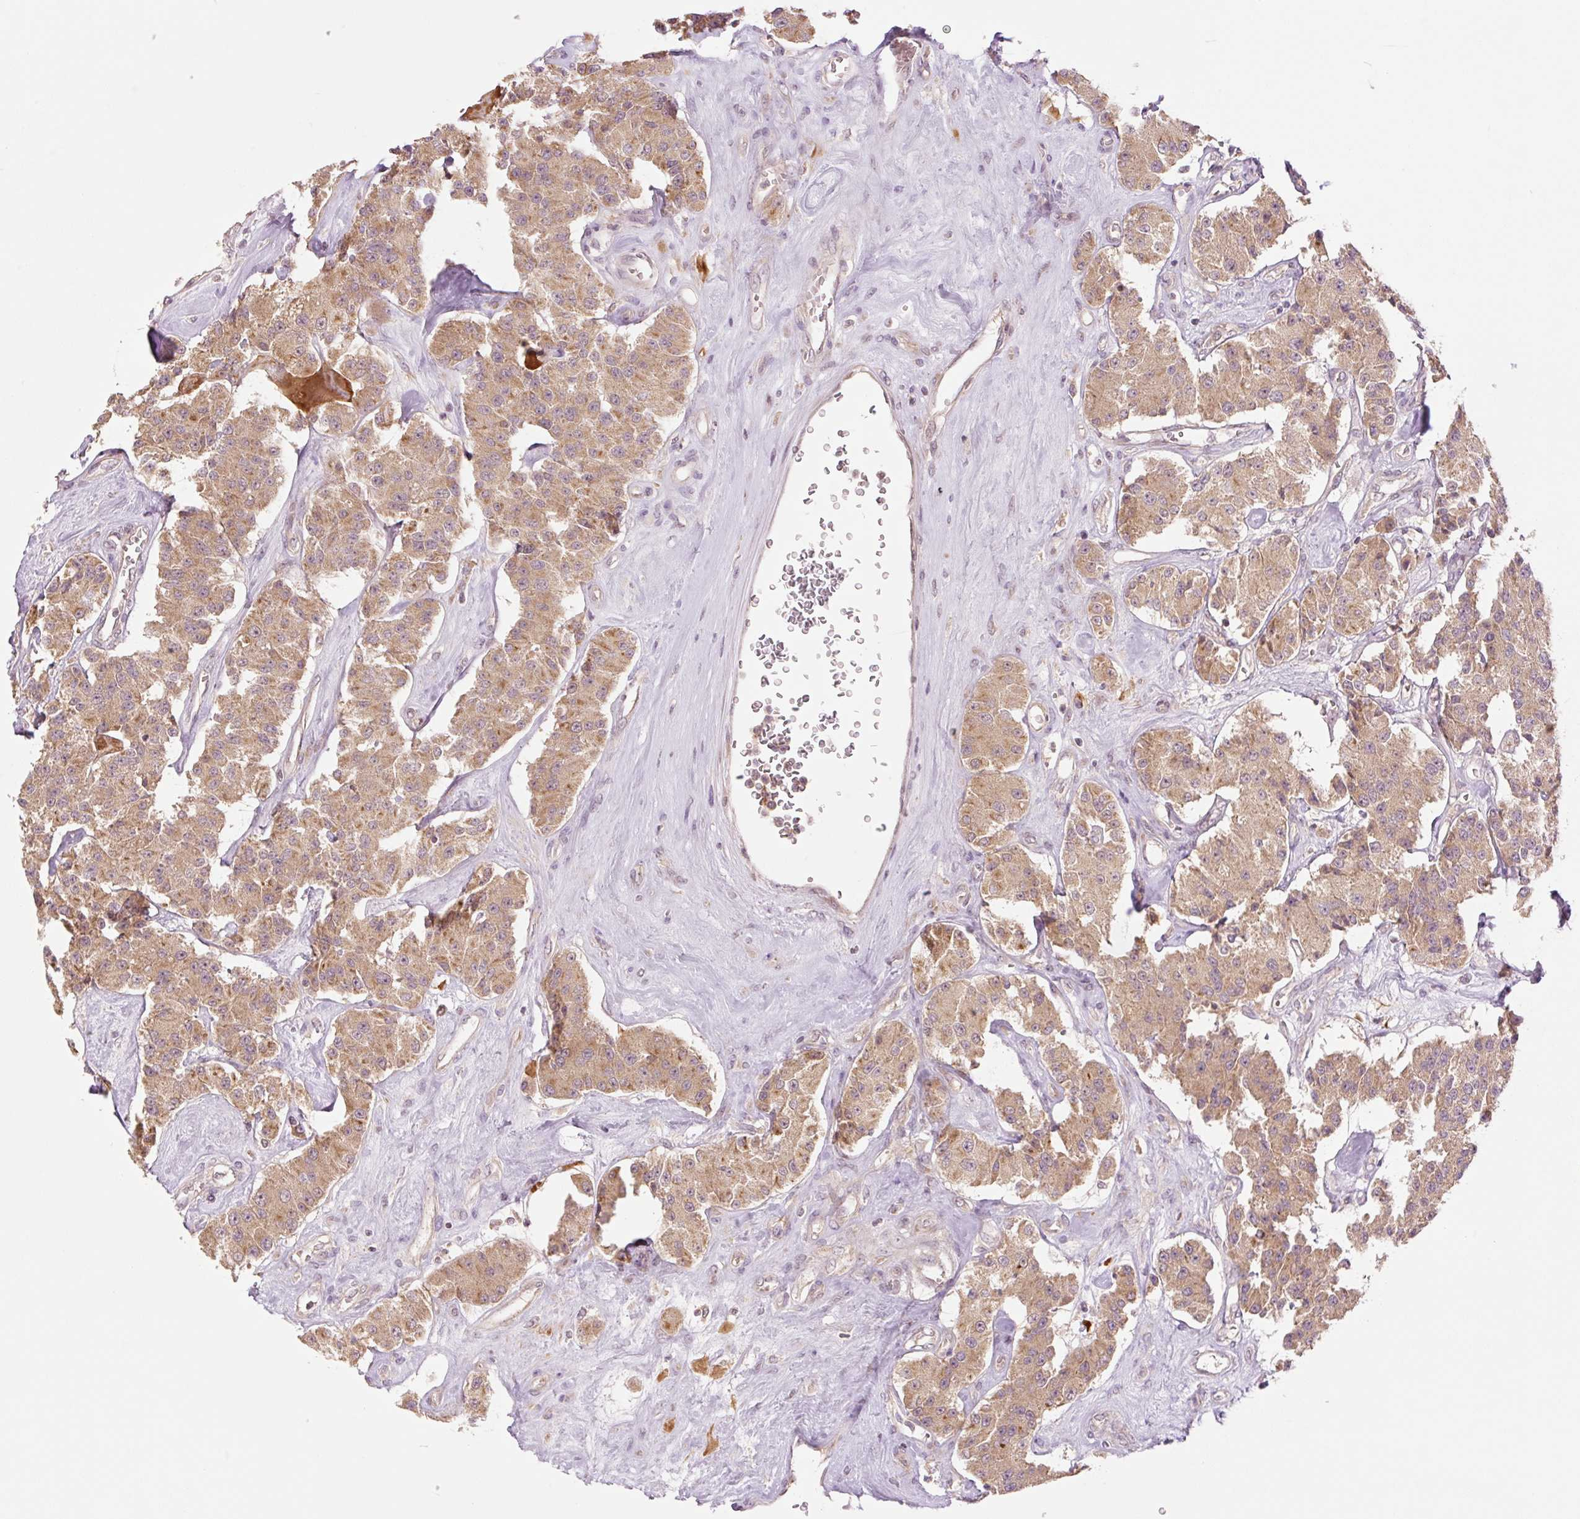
{"staining": {"intensity": "moderate", "quantity": ">75%", "location": "cytoplasmic/membranous"}, "tissue": "carcinoid", "cell_type": "Tumor cells", "image_type": "cancer", "snomed": [{"axis": "morphology", "description": "Carcinoid, malignant, NOS"}, {"axis": "topography", "description": "Pancreas"}], "caption": "This micrograph shows malignant carcinoid stained with immunohistochemistry to label a protein in brown. The cytoplasmic/membranous of tumor cells show moderate positivity for the protein. Nuclei are counter-stained blue.", "gene": "YJU2B", "patient": {"sex": "male", "age": 41}}